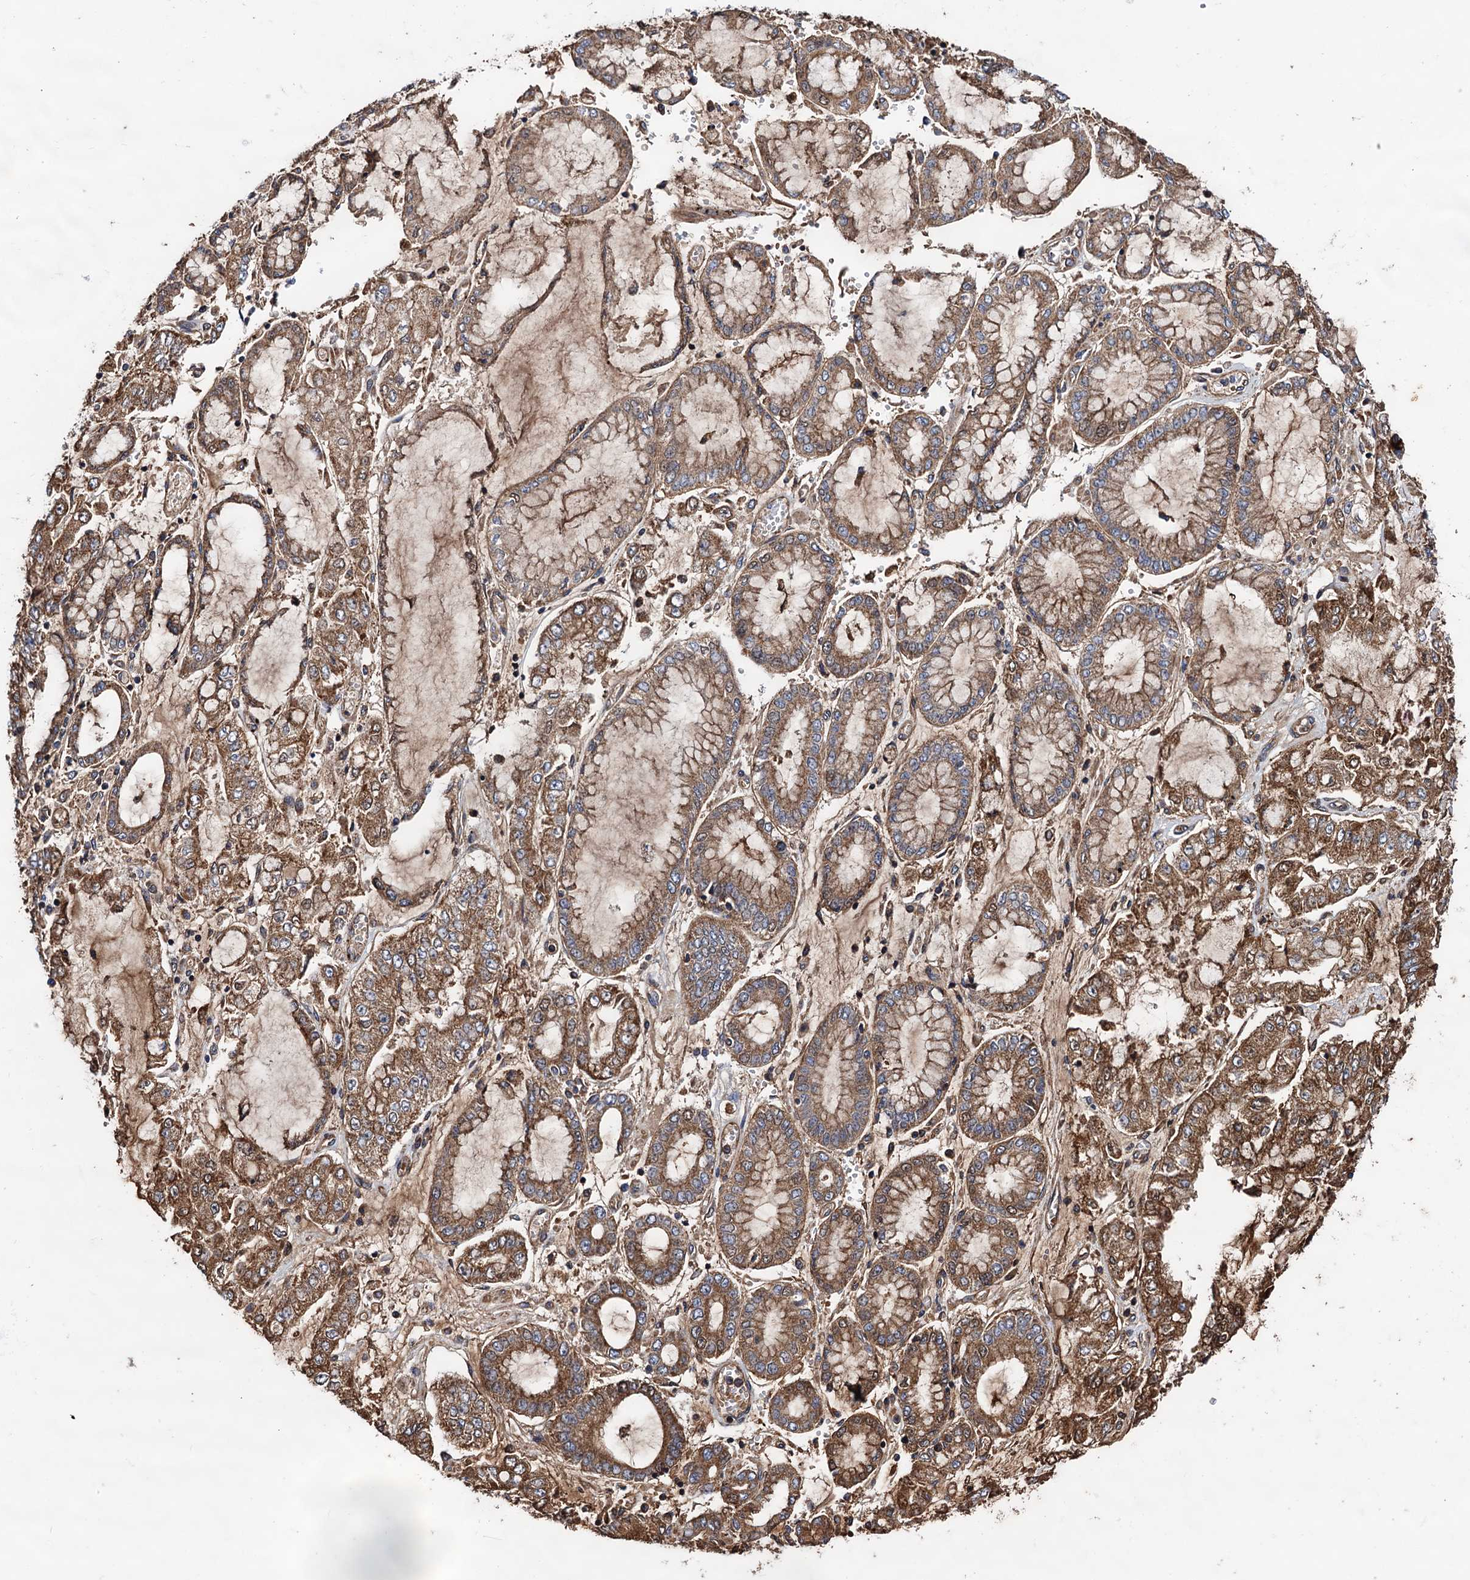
{"staining": {"intensity": "moderate", "quantity": ">75%", "location": "cytoplasmic/membranous"}, "tissue": "stomach cancer", "cell_type": "Tumor cells", "image_type": "cancer", "snomed": [{"axis": "morphology", "description": "Adenocarcinoma, NOS"}, {"axis": "topography", "description": "Stomach"}], "caption": "This is an image of immunohistochemistry staining of stomach cancer, which shows moderate expression in the cytoplasmic/membranous of tumor cells.", "gene": "MRPL42", "patient": {"sex": "male", "age": 76}}